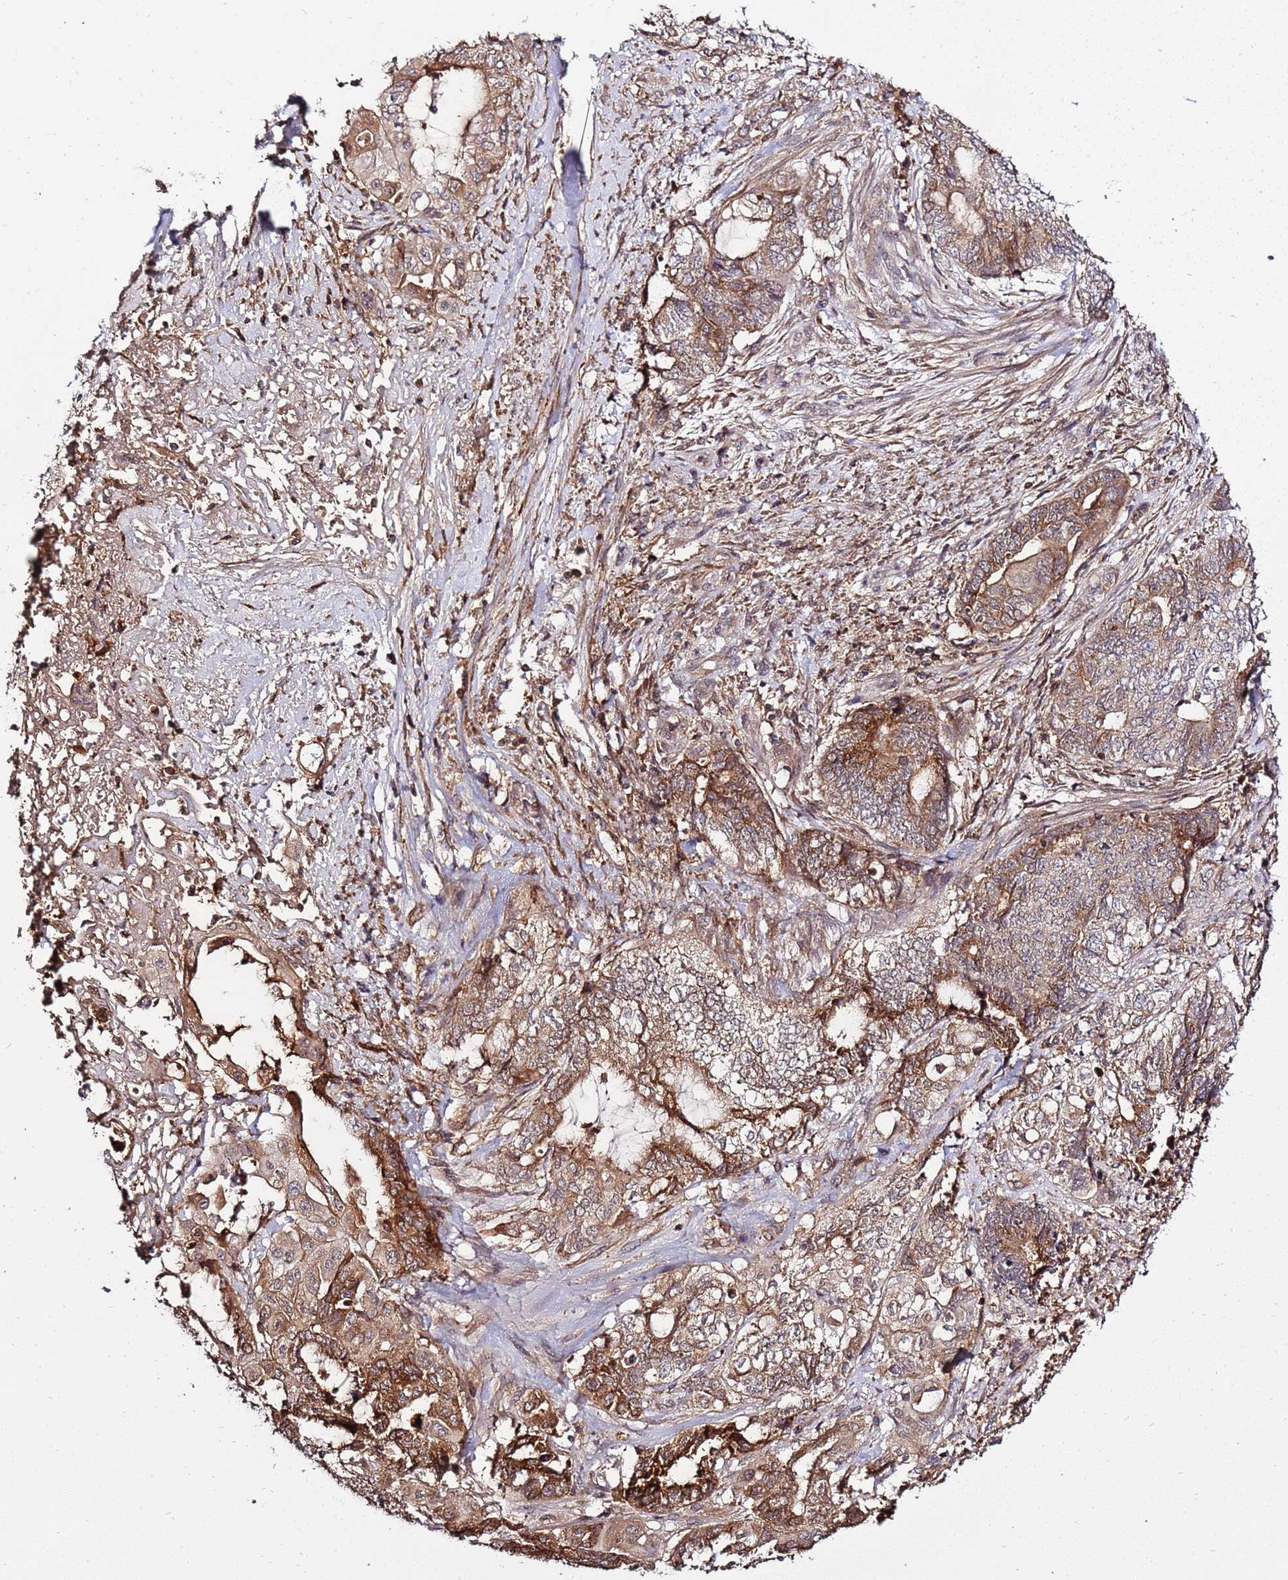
{"staining": {"intensity": "moderate", "quantity": ">75%", "location": "cytoplasmic/membranous"}, "tissue": "endometrial cancer", "cell_type": "Tumor cells", "image_type": "cancer", "snomed": [{"axis": "morphology", "description": "Adenocarcinoma, NOS"}, {"axis": "topography", "description": "Uterus"}, {"axis": "topography", "description": "Endometrium"}], "caption": "Tumor cells display medium levels of moderate cytoplasmic/membranous expression in about >75% of cells in human endometrial cancer (adenocarcinoma).", "gene": "ZNF624", "patient": {"sex": "female", "age": 70}}